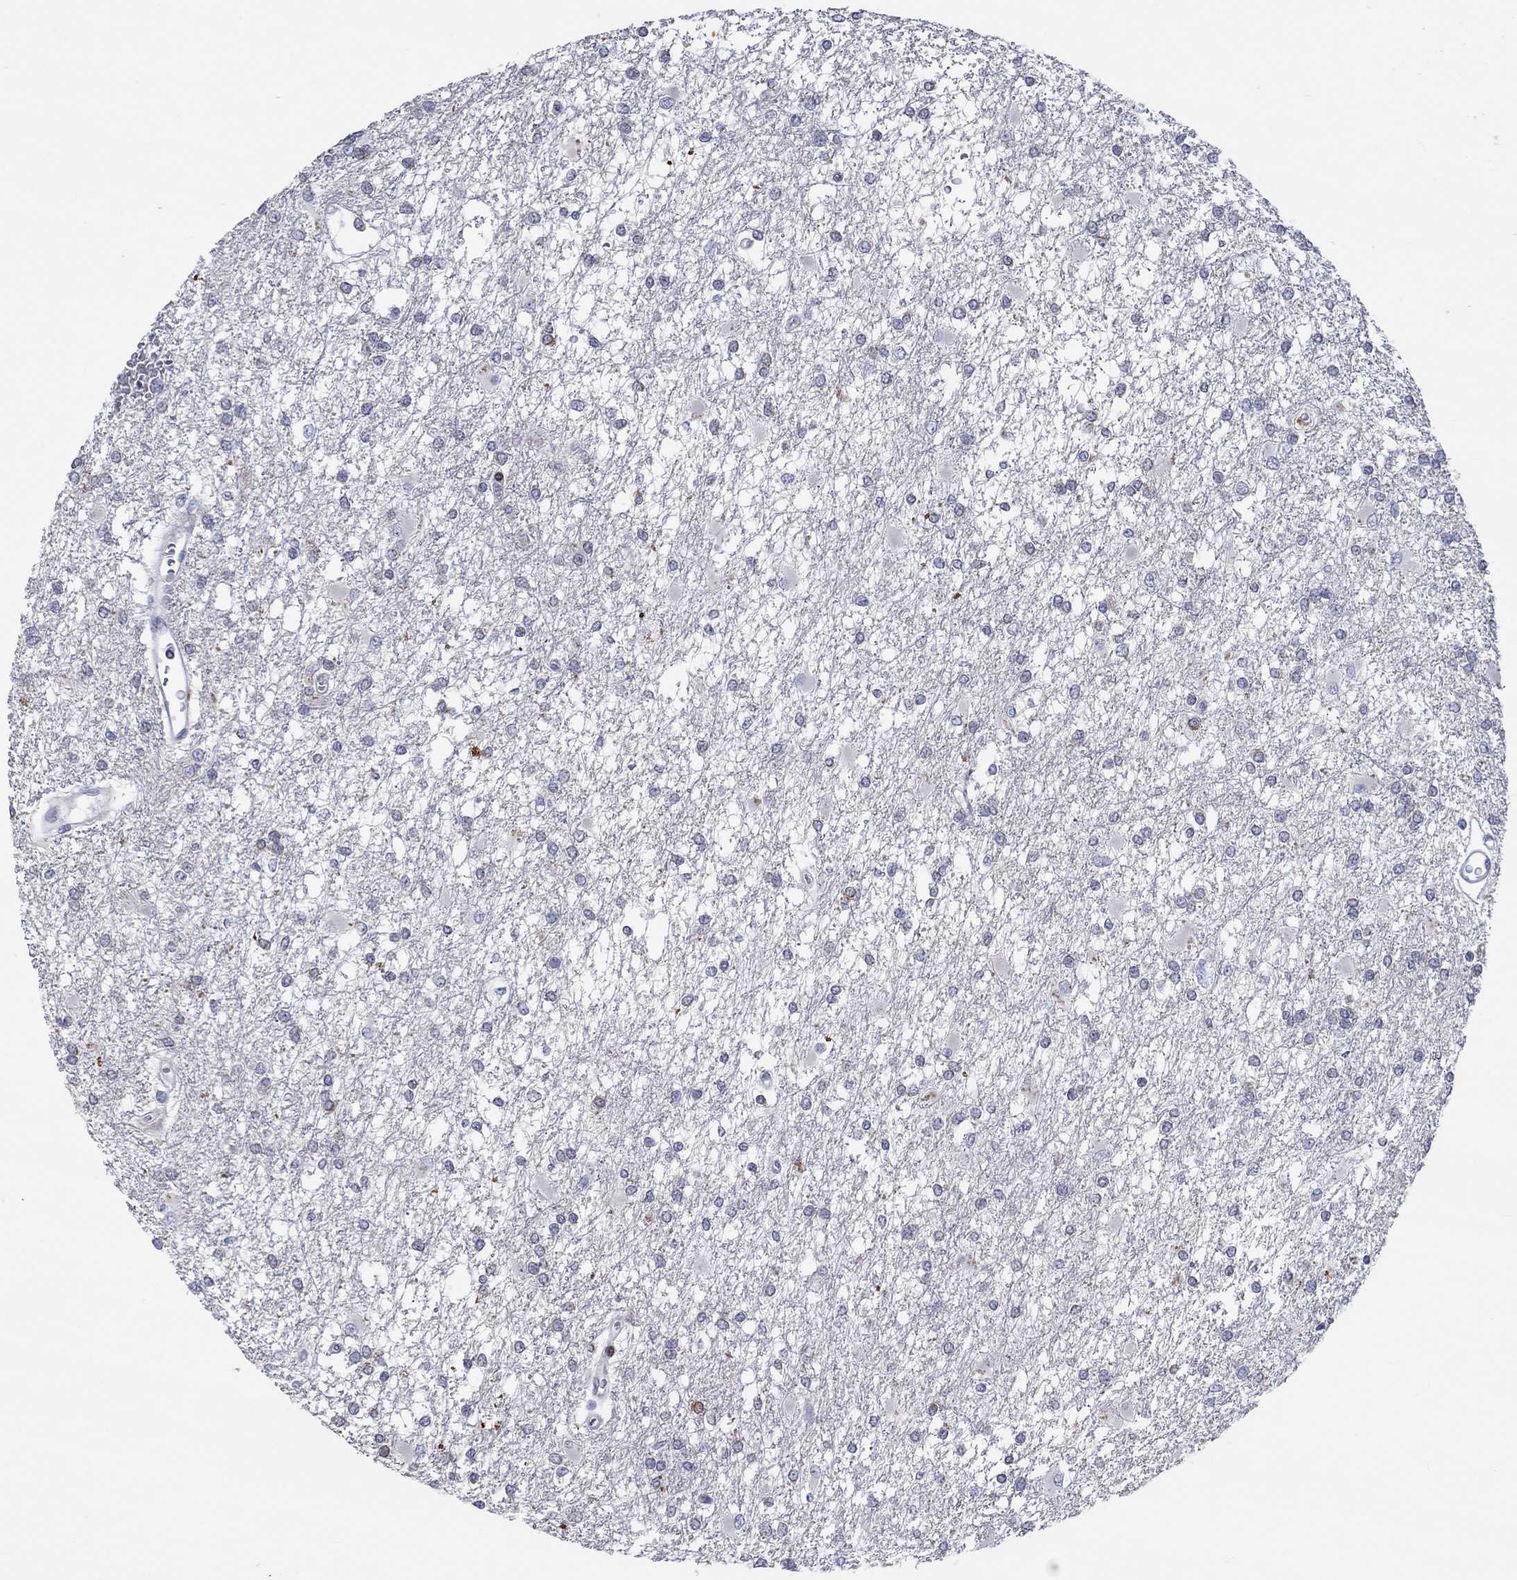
{"staining": {"intensity": "negative", "quantity": "none", "location": "none"}, "tissue": "glioma", "cell_type": "Tumor cells", "image_type": "cancer", "snomed": [{"axis": "morphology", "description": "Glioma, malignant, High grade"}, {"axis": "topography", "description": "Cerebral cortex"}], "caption": "Immunohistochemical staining of human glioma shows no significant staining in tumor cells. (Stains: DAB (3,3'-diaminobenzidine) immunohistochemistry with hematoxylin counter stain, Microscopy: brightfield microscopy at high magnification).", "gene": "ARHGAP36", "patient": {"sex": "male", "age": 79}}